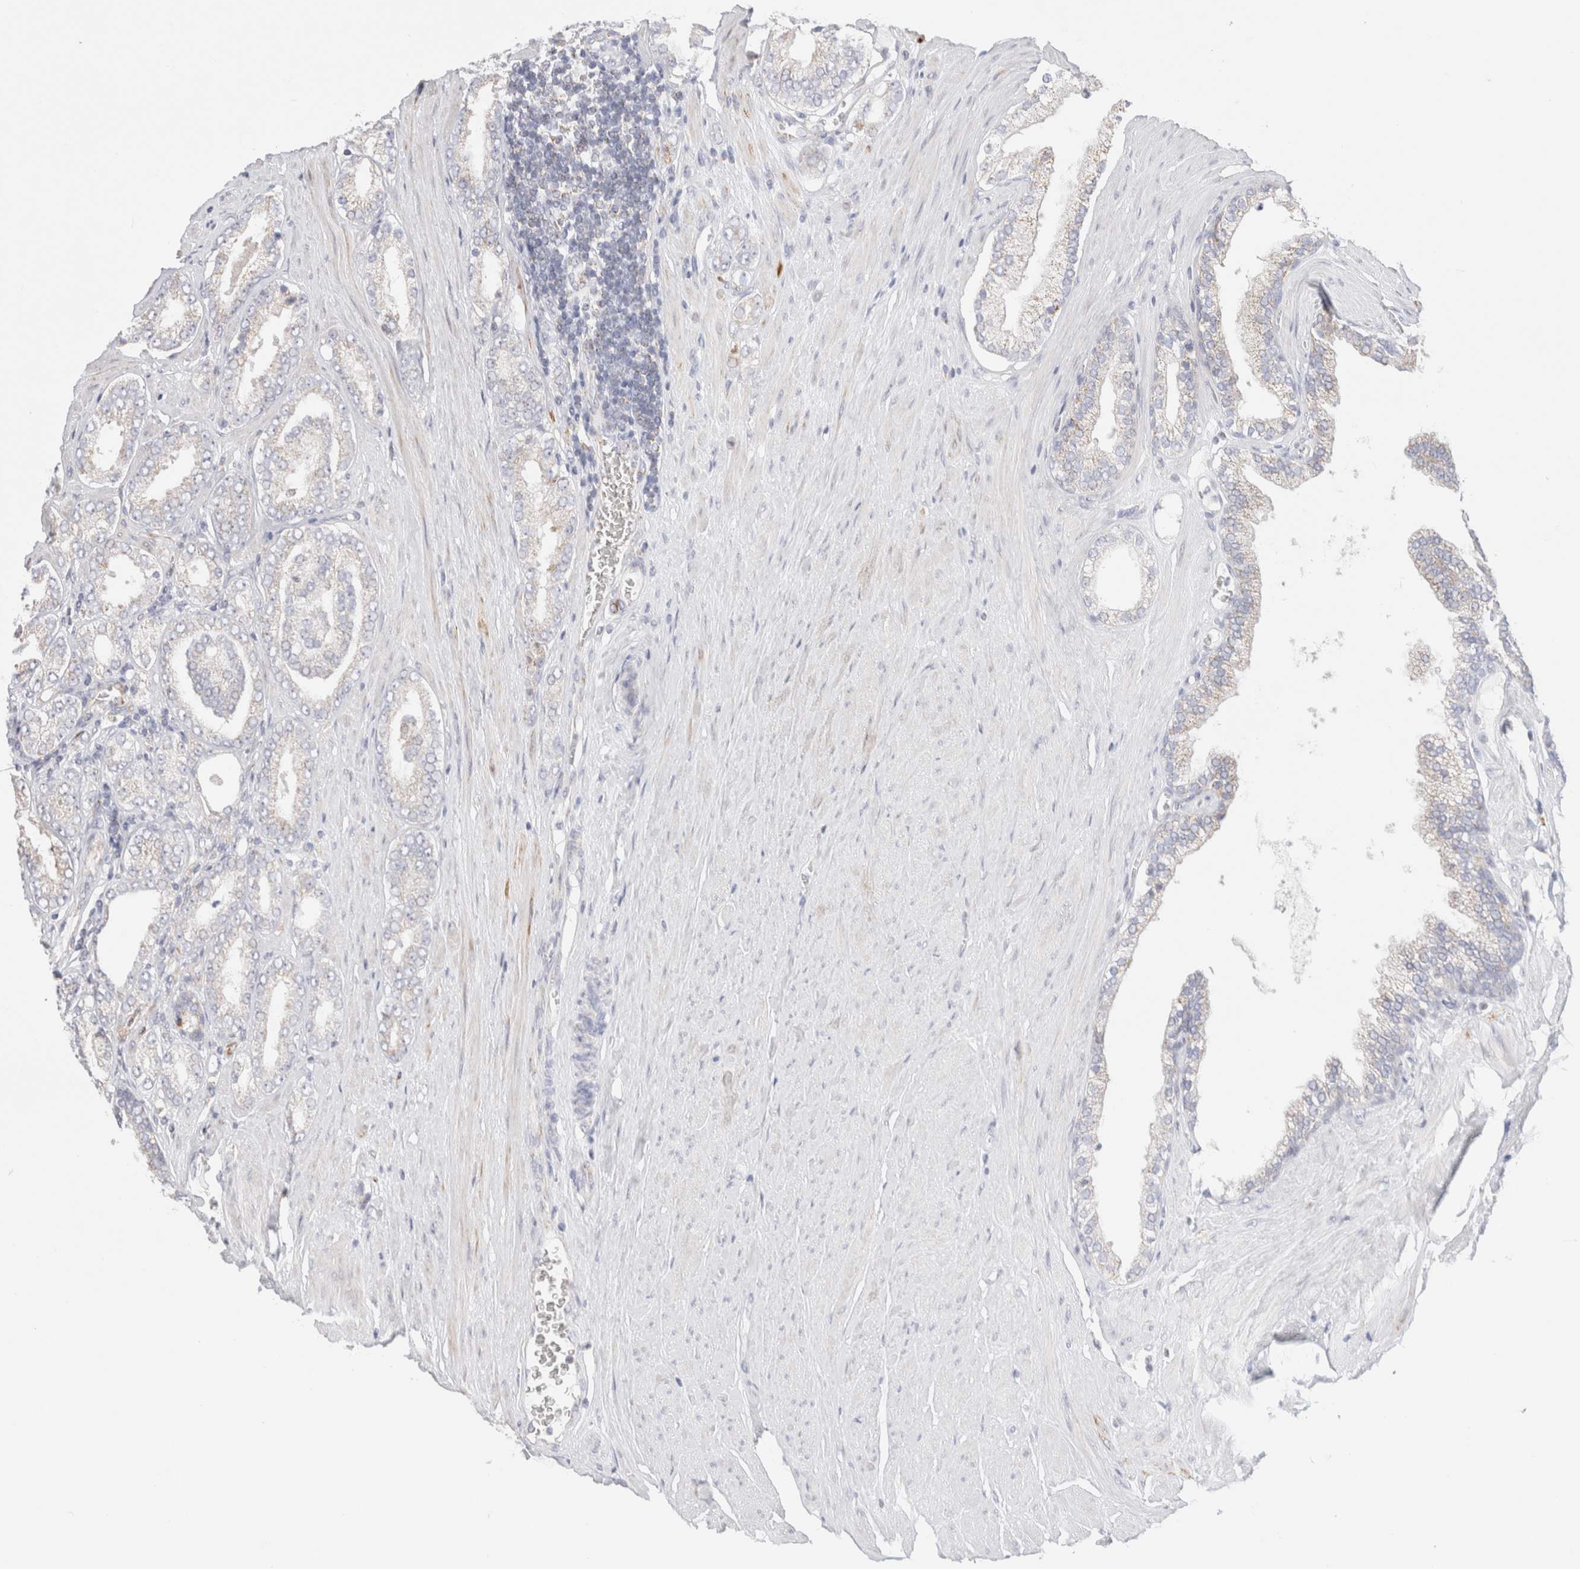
{"staining": {"intensity": "negative", "quantity": "none", "location": "none"}, "tissue": "prostate cancer", "cell_type": "Tumor cells", "image_type": "cancer", "snomed": [{"axis": "morphology", "description": "Adenocarcinoma, Low grade"}, {"axis": "topography", "description": "Prostate"}], "caption": "Prostate cancer (adenocarcinoma (low-grade)) stained for a protein using IHC shows no staining tumor cells.", "gene": "ATP6V1C1", "patient": {"sex": "male", "age": 62}}